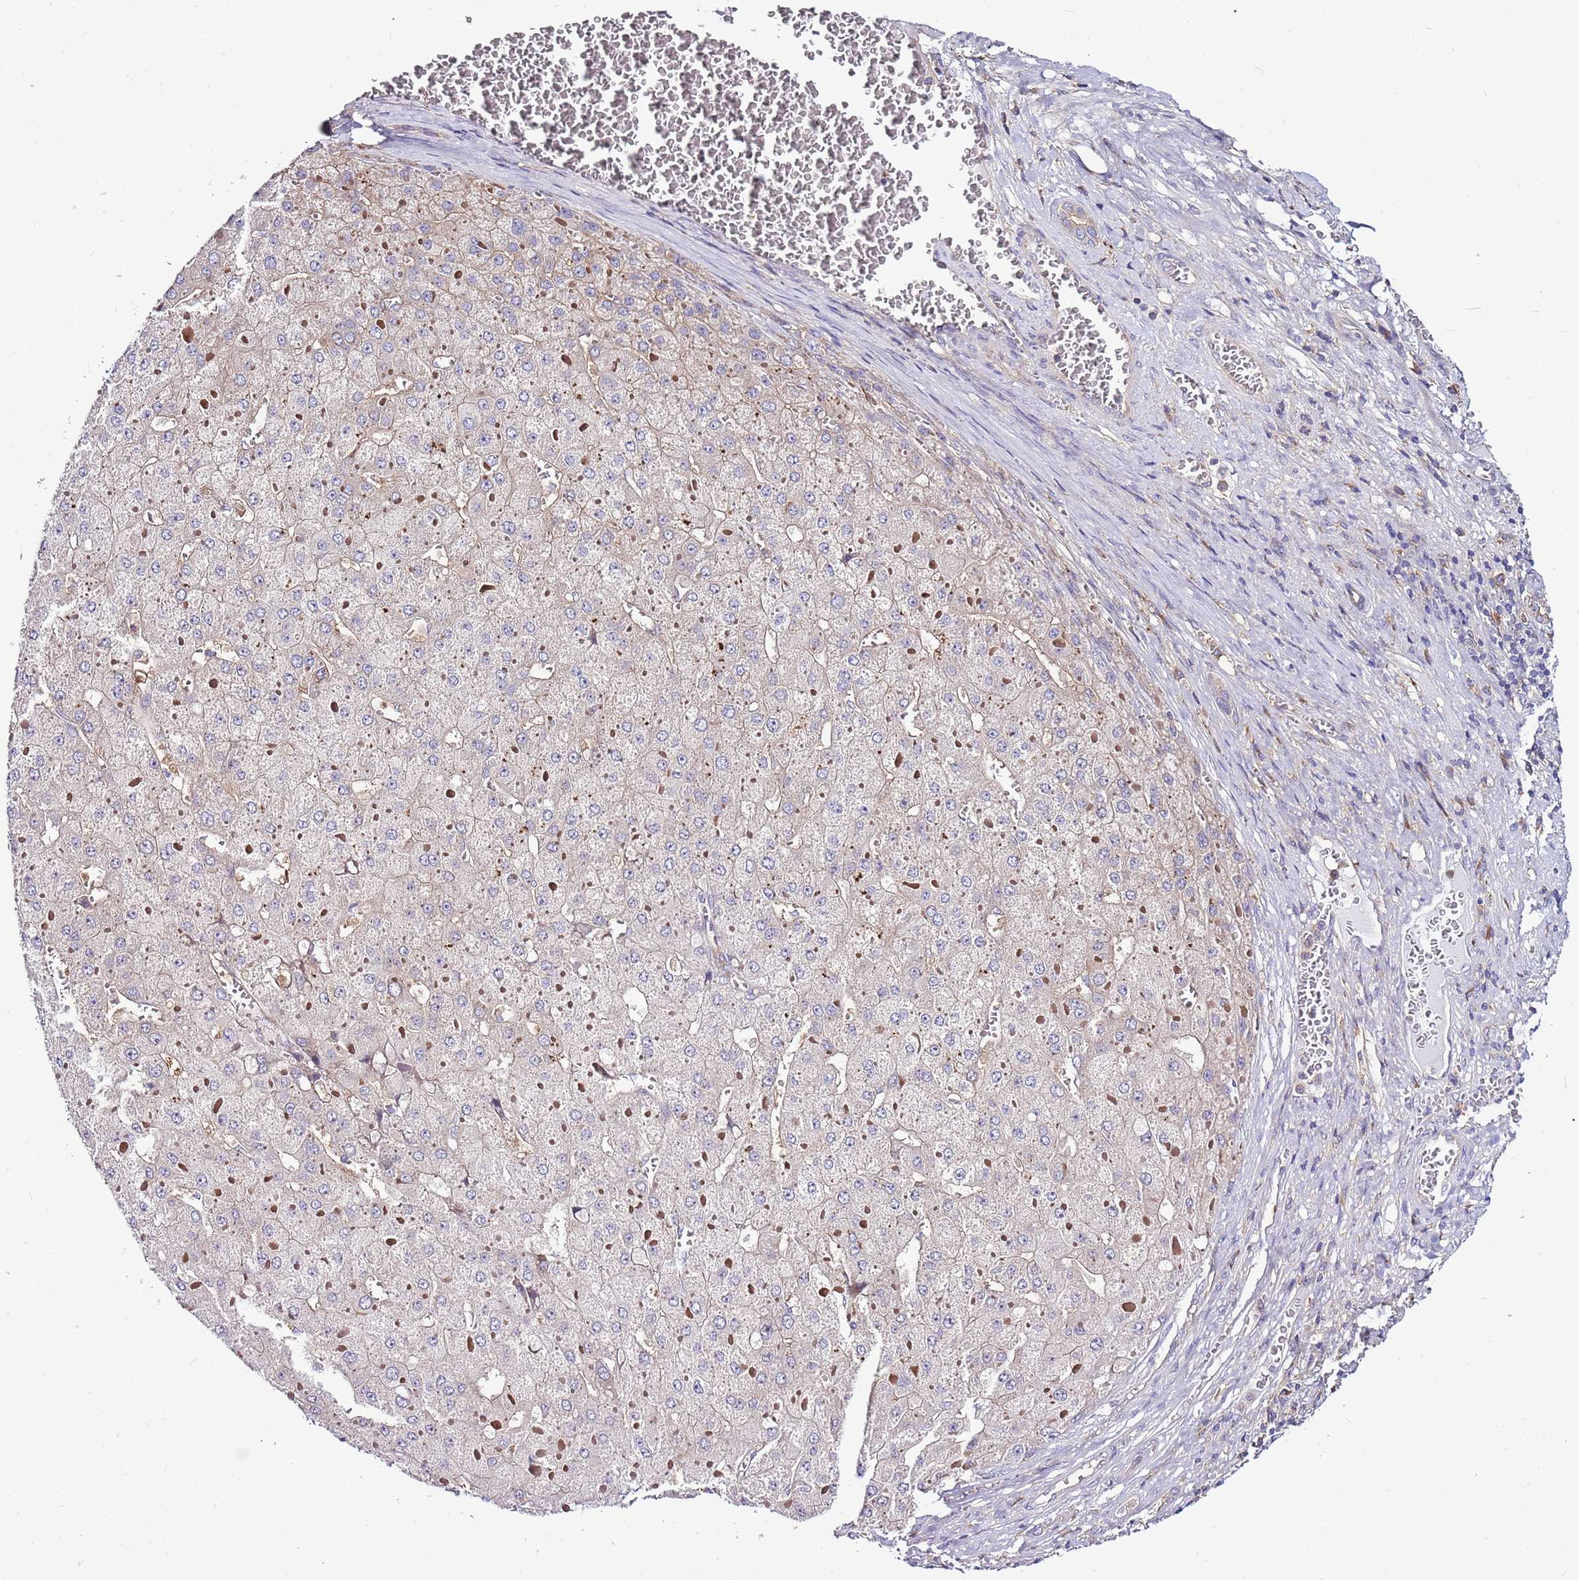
{"staining": {"intensity": "weak", "quantity": "<25%", "location": "cytoplasmic/membranous"}, "tissue": "liver cancer", "cell_type": "Tumor cells", "image_type": "cancer", "snomed": [{"axis": "morphology", "description": "Carcinoma, Hepatocellular, NOS"}, {"axis": "topography", "description": "Liver"}], "caption": "DAB immunohistochemical staining of human liver cancer (hepatocellular carcinoma) exhibits no significant expression in tumor cells.", "gene": "ATXN2L", "patient": {"sex": "female", "age": 73}}